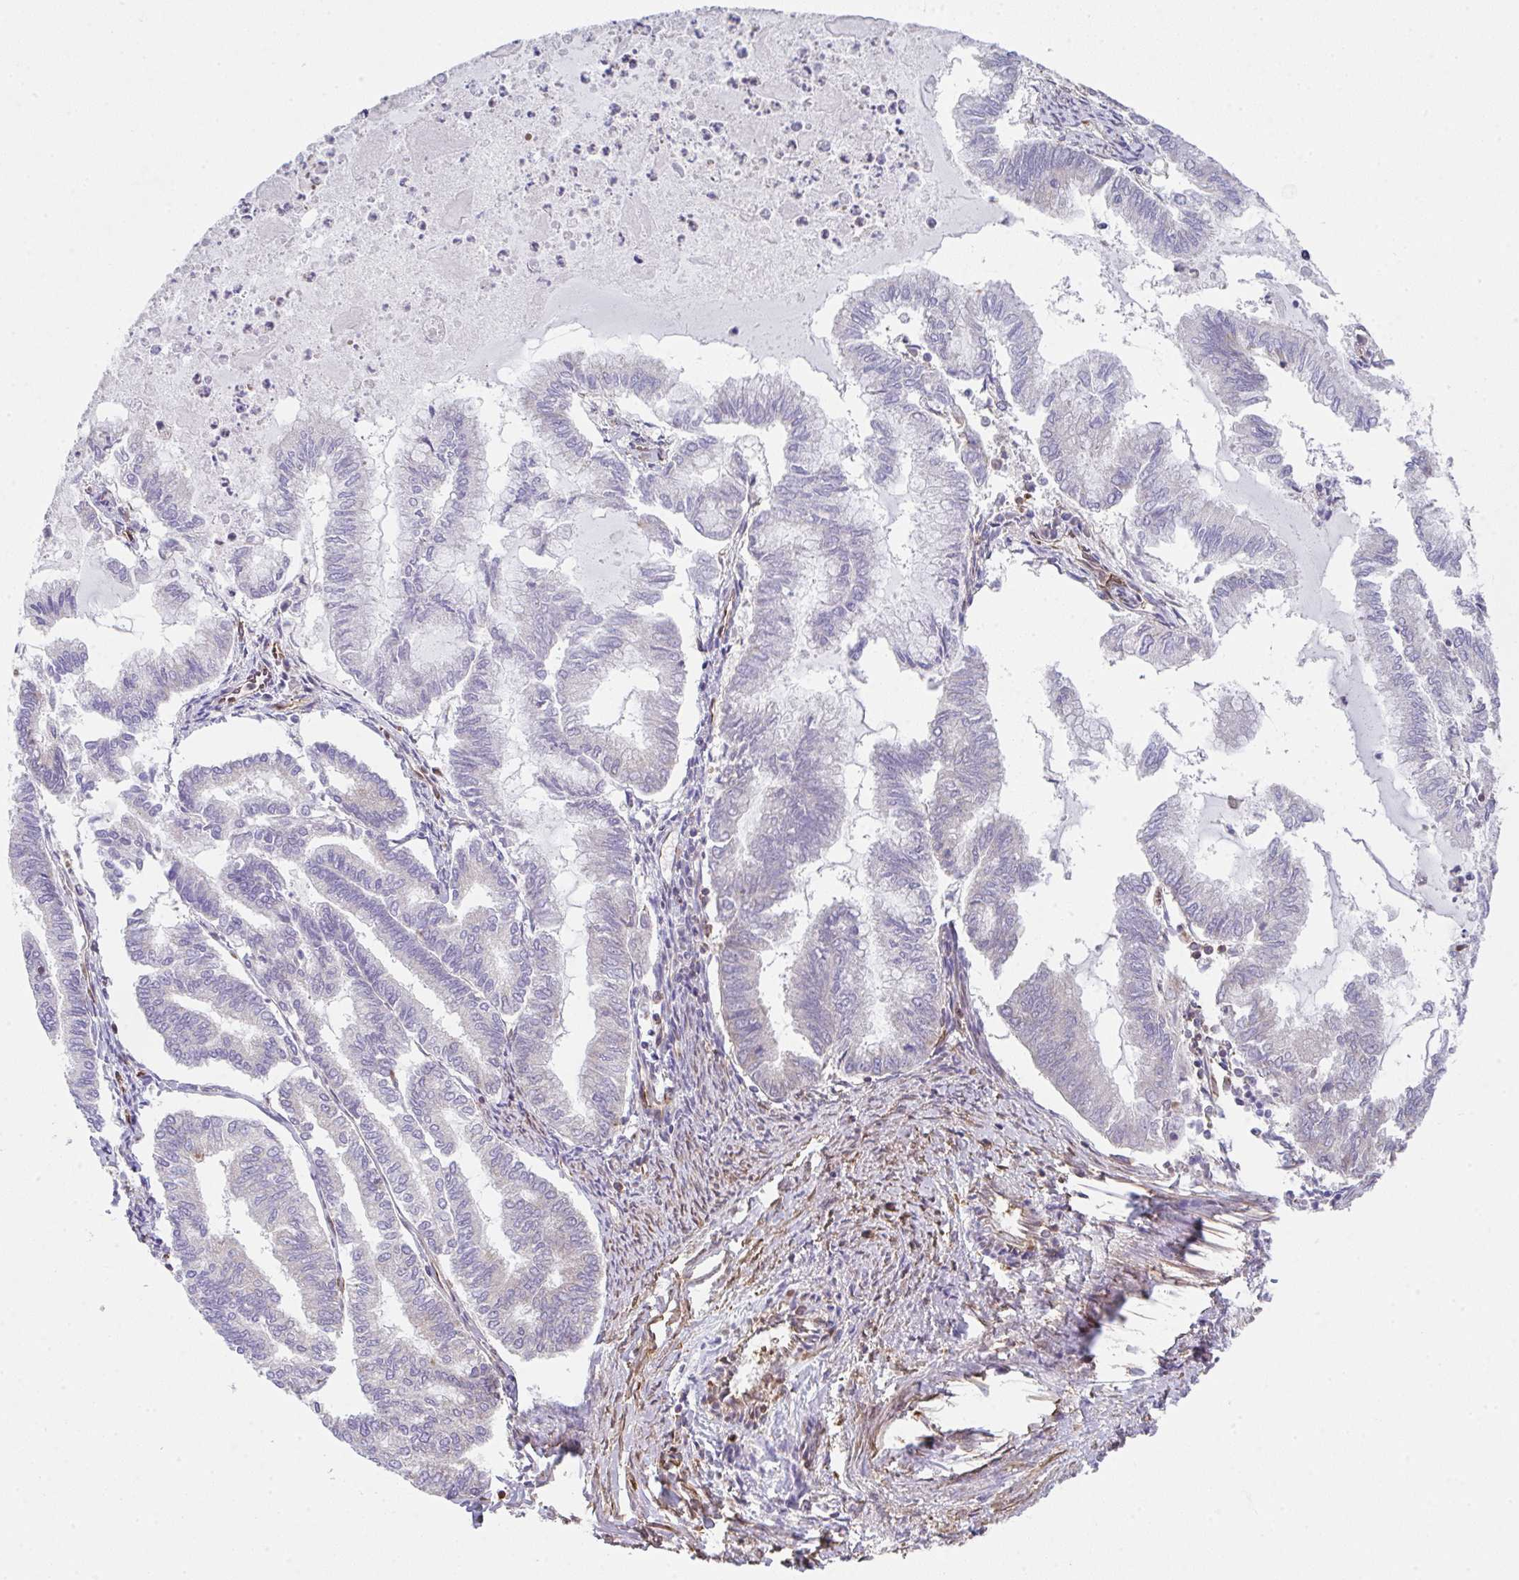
{"staining": {"intensity": "negative", "quantity": "none", "location": "none"}, "tissue": "endometrial cancer", "cell_type": "Tumor cells", "image_type": "cancer", "snomed": [{"axis": "morphology", "description": "Adenocarcinoma, NOS"}, {"axis": "topography", "description": "Endometrium"}], "caption": "This image is of endometrial cancer (adenocarcinoma) stained with IHC to label a protein in brown with the nuclei are counter-stained blue. There is no expression in tumor cells.", "gene": "TMEM229A", "patient": {"sex": "female", "age": 79}}